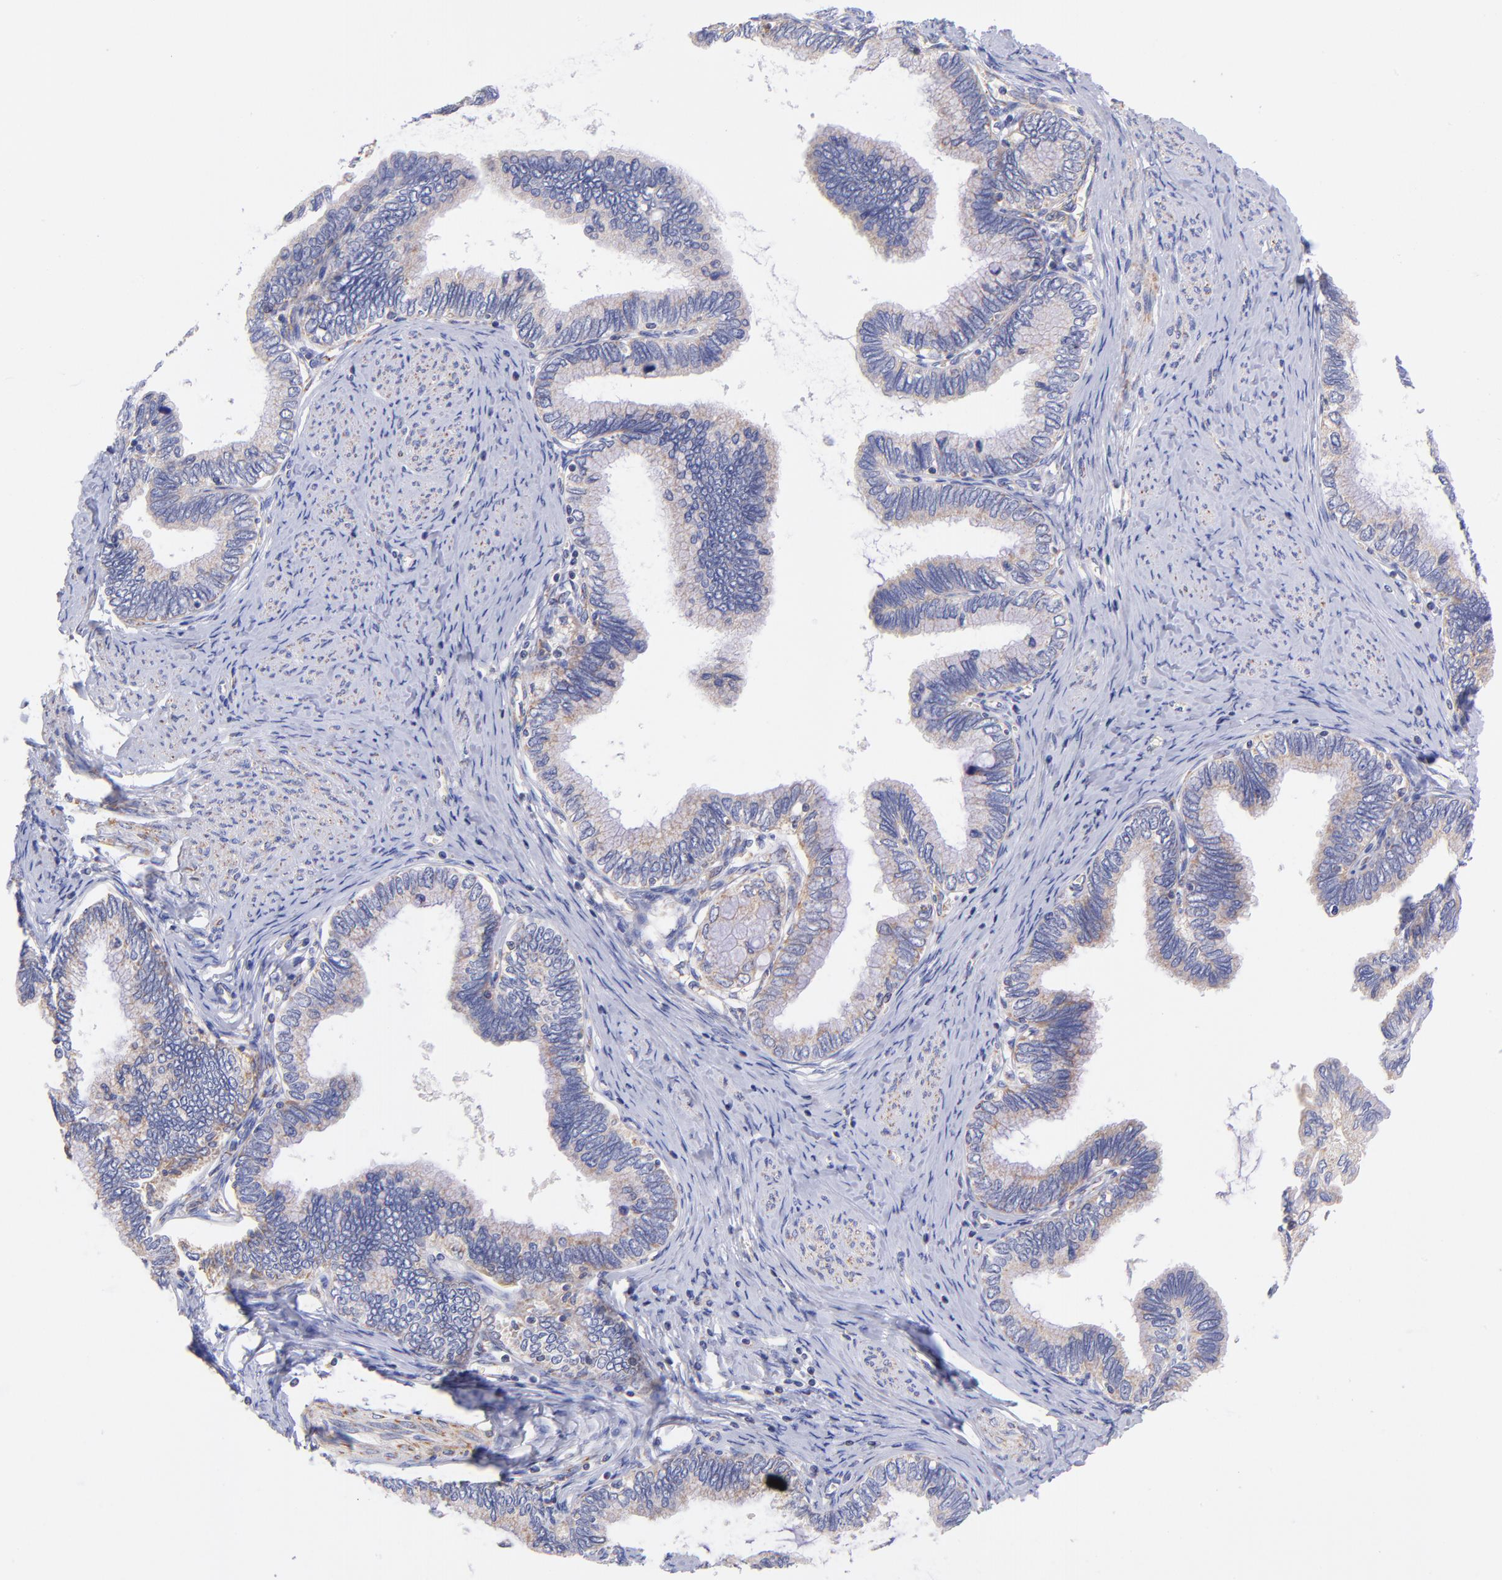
{"staining": {"intensity": "moderate", "quantity": "25%-75%", "location": "cytoplasmic/membranous"}, "tissue": "cervical cancer", "cell_type": "Tumor cells", "image_type": "cancer", "snomed": [{"axis": "morphology", "description": "Adenocarcinoma, NOS"}, {"axis": "topography", "description": "Cervix"}], "caption": "Human cervical adenocarcinoma stained with a protein marker demonstrates moderate staining in tumor cells.", "gene": "NDUFB7", "patient": {"sex": "female", "age": 49}}